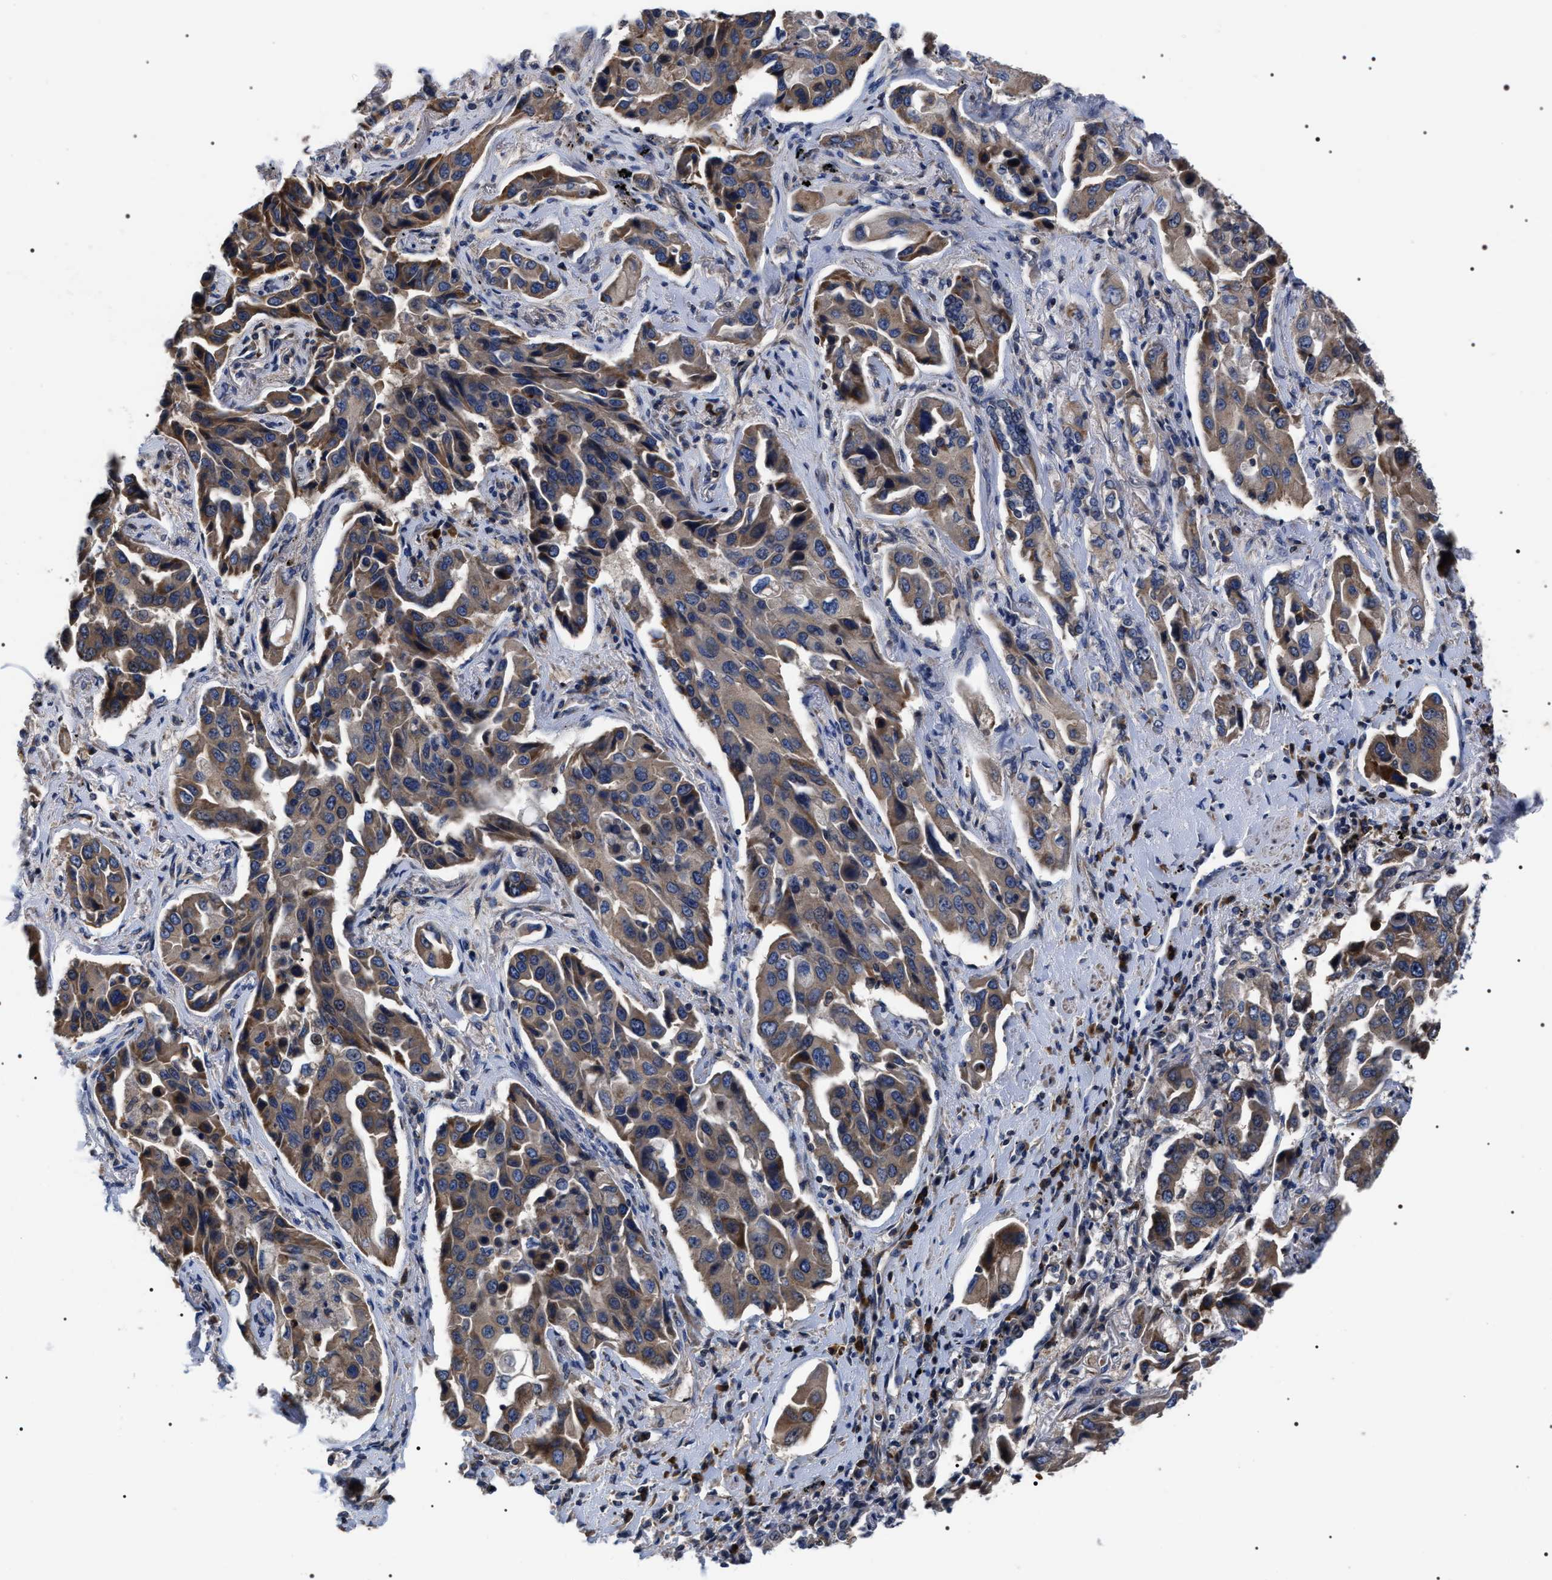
{"staining": {"intensity": "weak", "quantity": ">75%", "location": "cytoplasmic/membranous"}, "tissue": "lung cancer", "cell_type": "Tumor cells", "image_type": "cancer", "snomed": [{"axis": "morphology", "description": "Adenocarcinoma, NOS"}, {"axis": "topography", "description": "Lung"}], "caption": "Protein staining of adenocarcinoma (lung) tissue demonstrates weak cytoplasmic/membranous positivity in about >75% of tumor cells.", "gene": "MIS18A", "patient": {"sex": "female", "age": 65}}